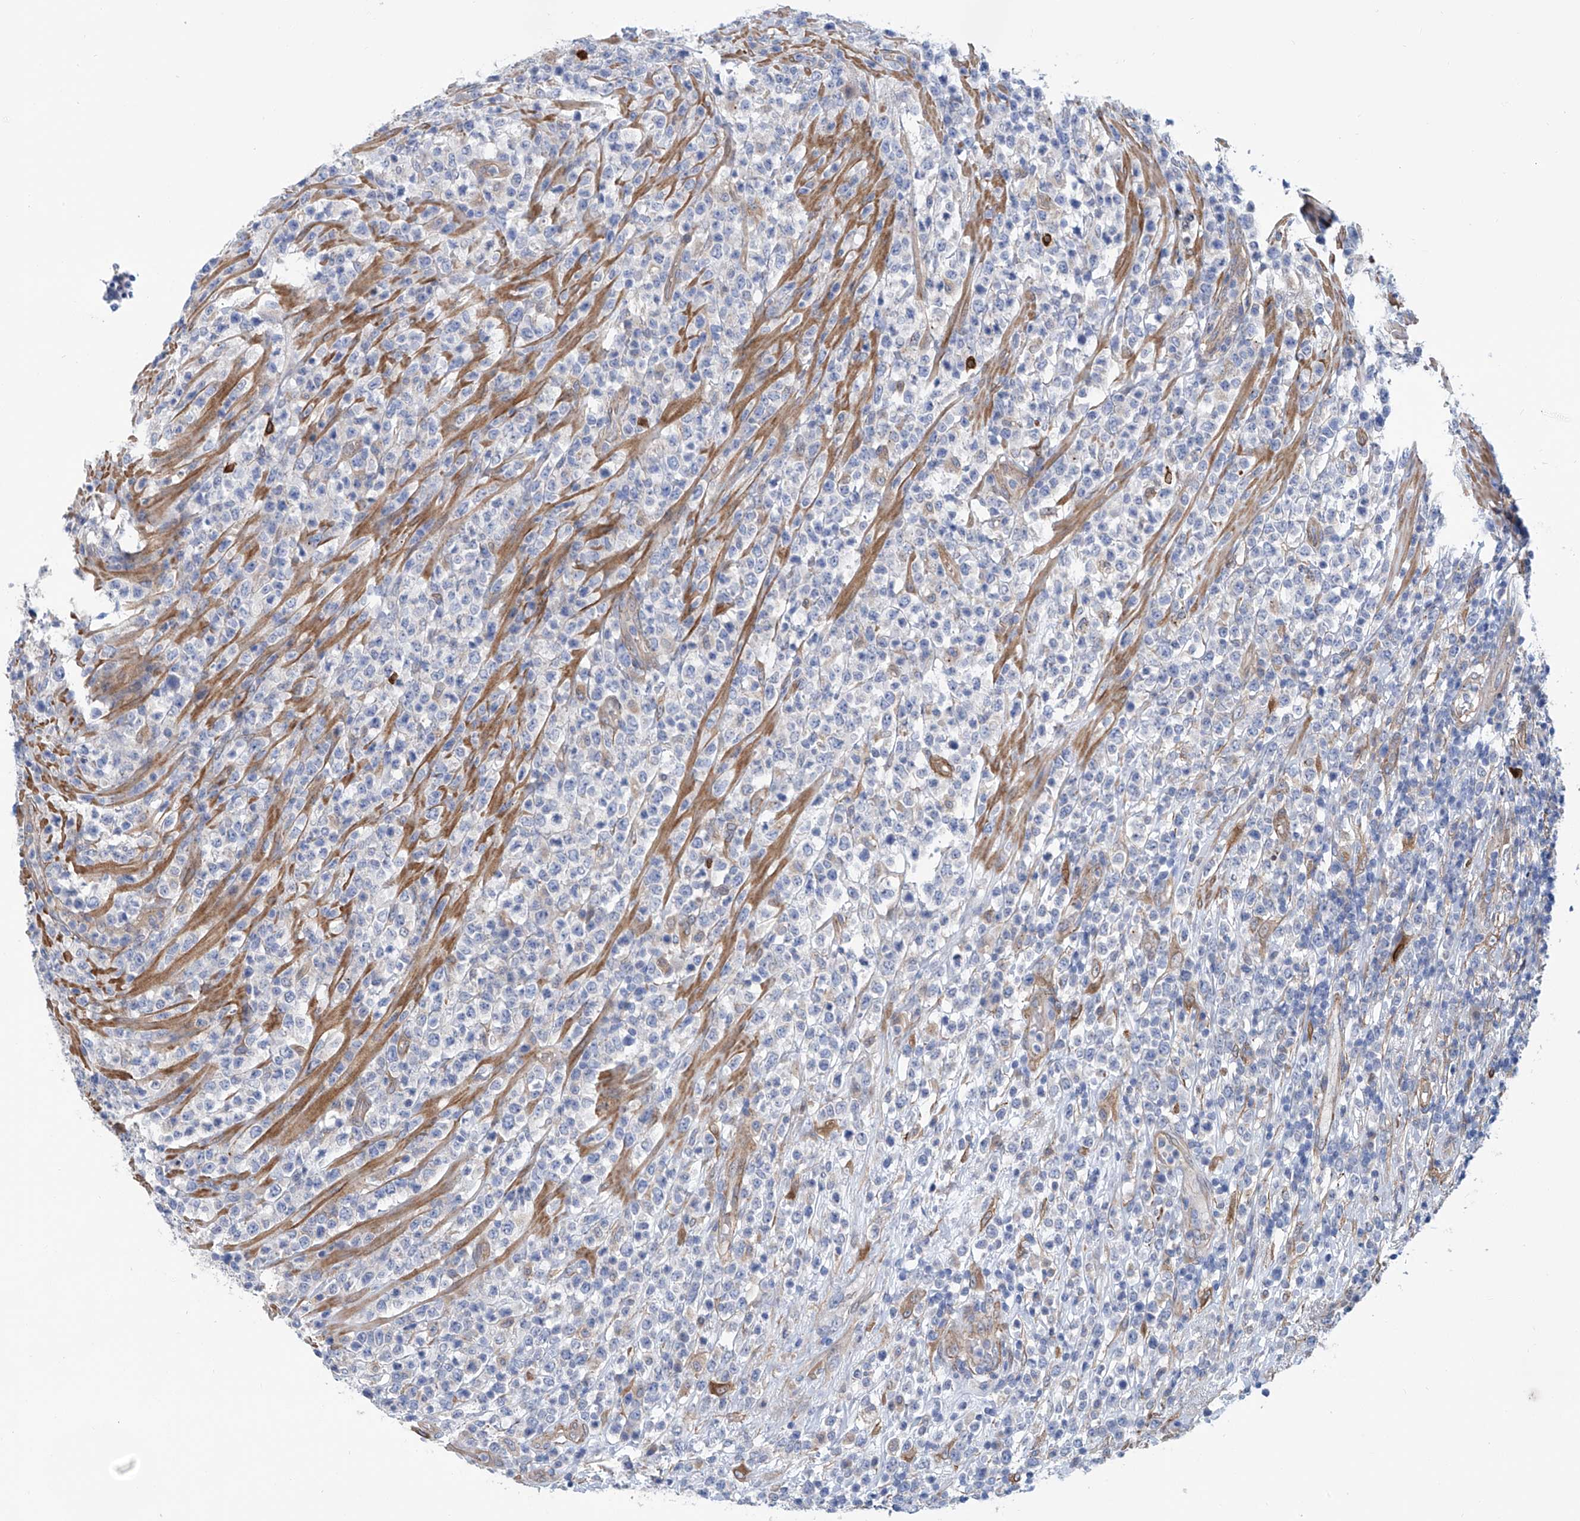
{"staining": {"intensity": "negative", "quantity": "none", "location": "none"}, "tissue": "lymphoma", "cell_type": "Tumor cells", "image_type": "cancer", "snomed": [{"axis": "morphology", "description": "Malignant lymphoma, non-Hodgkin's type, High grade"}, {"axis": "topography", "description": "Colon"}], "caption": "Immunohistochemistry image of neoplastic tissue: lymphoma stained with DAB reveals no significant protein staining in tumor cells.", "gene": "TNN", "patient": {"sex": "female", "age": 53}}